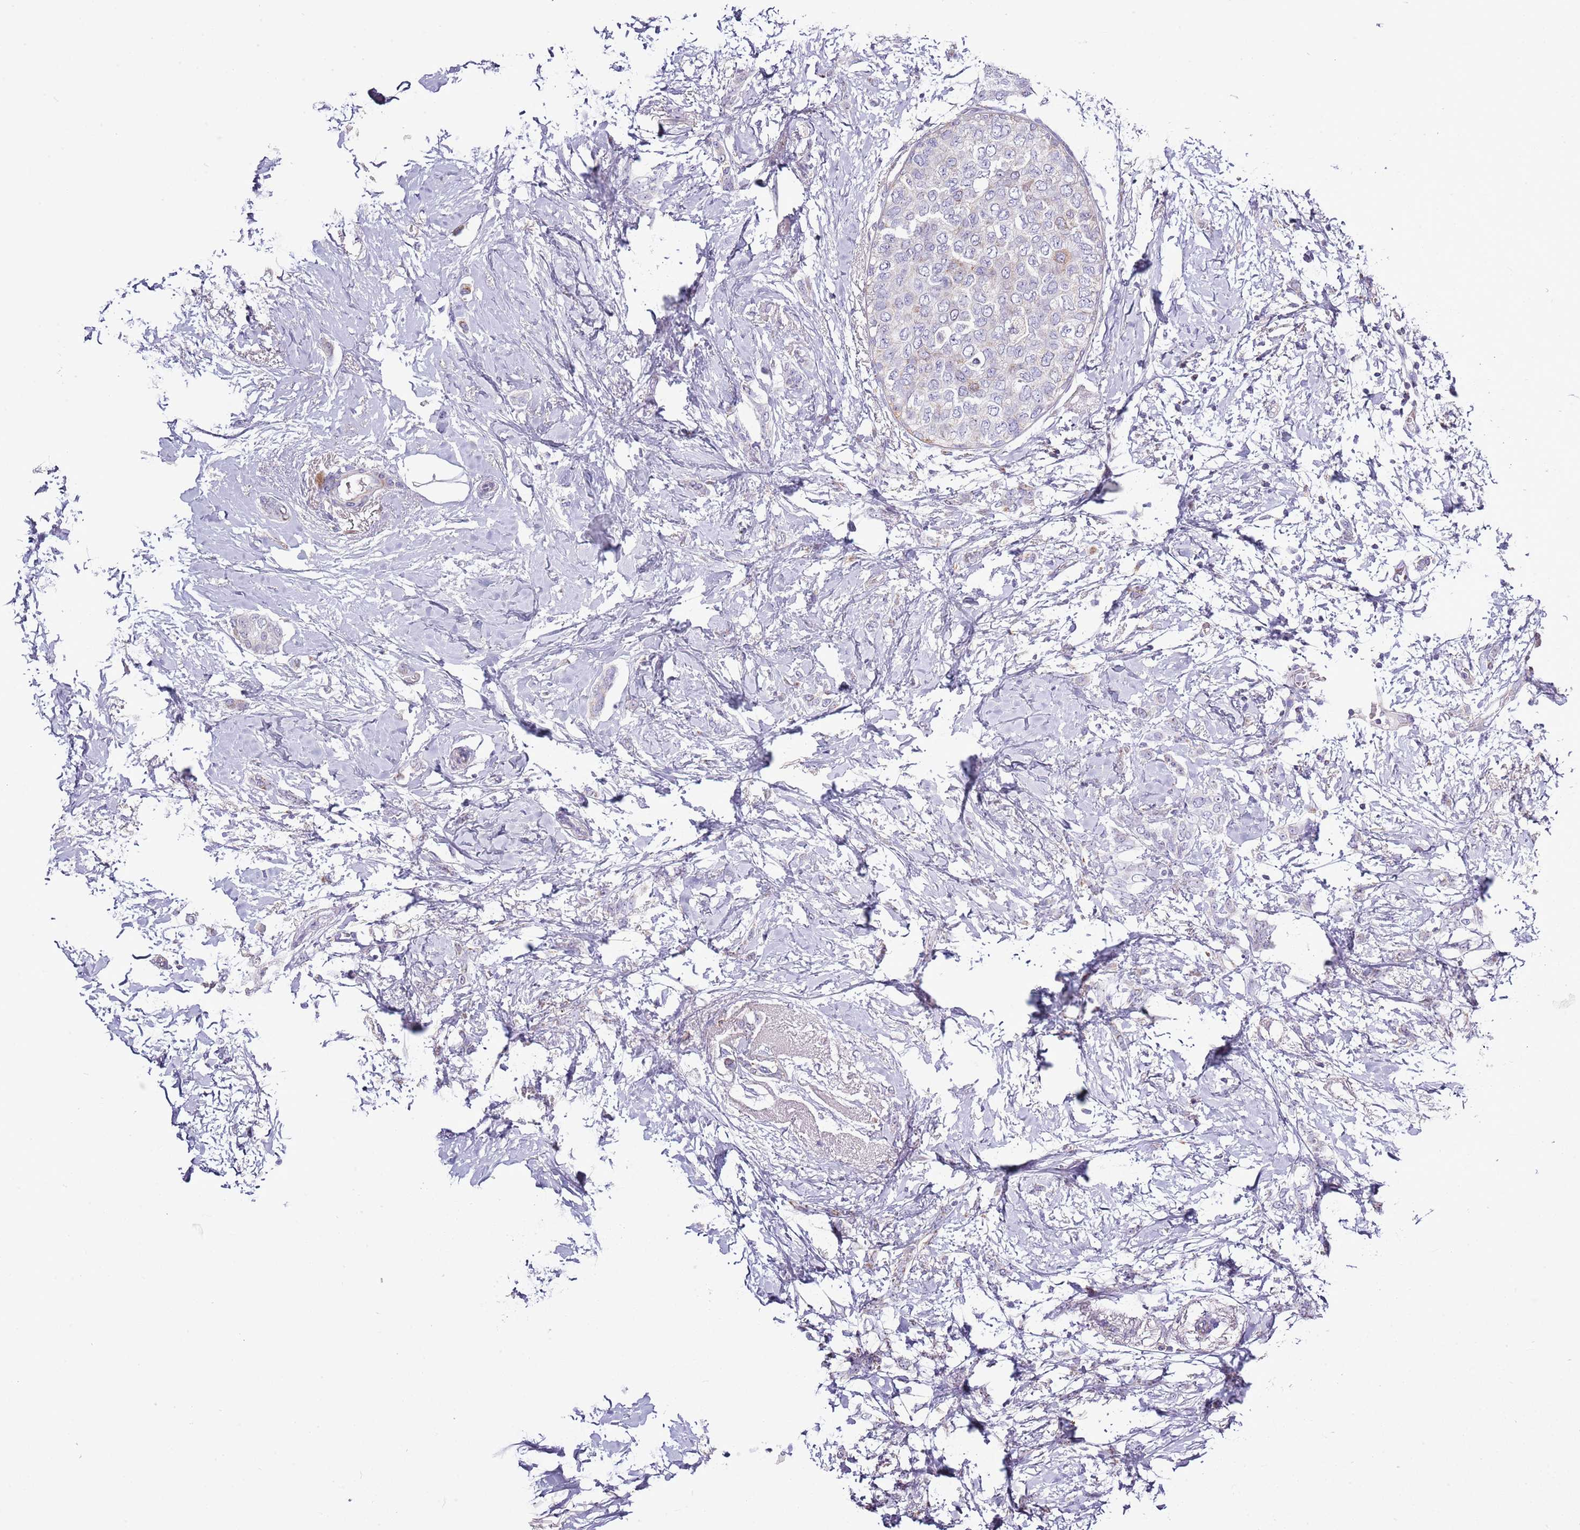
{"staining": {"intensity": "negative", "quantity": "none", "location": "none"}, "tissue": "breast cancer", "cell_type": "Tumor cells", "image_type": "cancer", "snomed": [{"axis": "morphology", "description": "Duct carcinoma"}, {"axis": "topography", "description": "Breast"}], "caption": "Immunohistochemical staining of human breast invasive ductal carcinoma displays no significant staining in tumor cells.", "gene": "SLC23A1", "patient": {"sex": "female", "age": 72}}